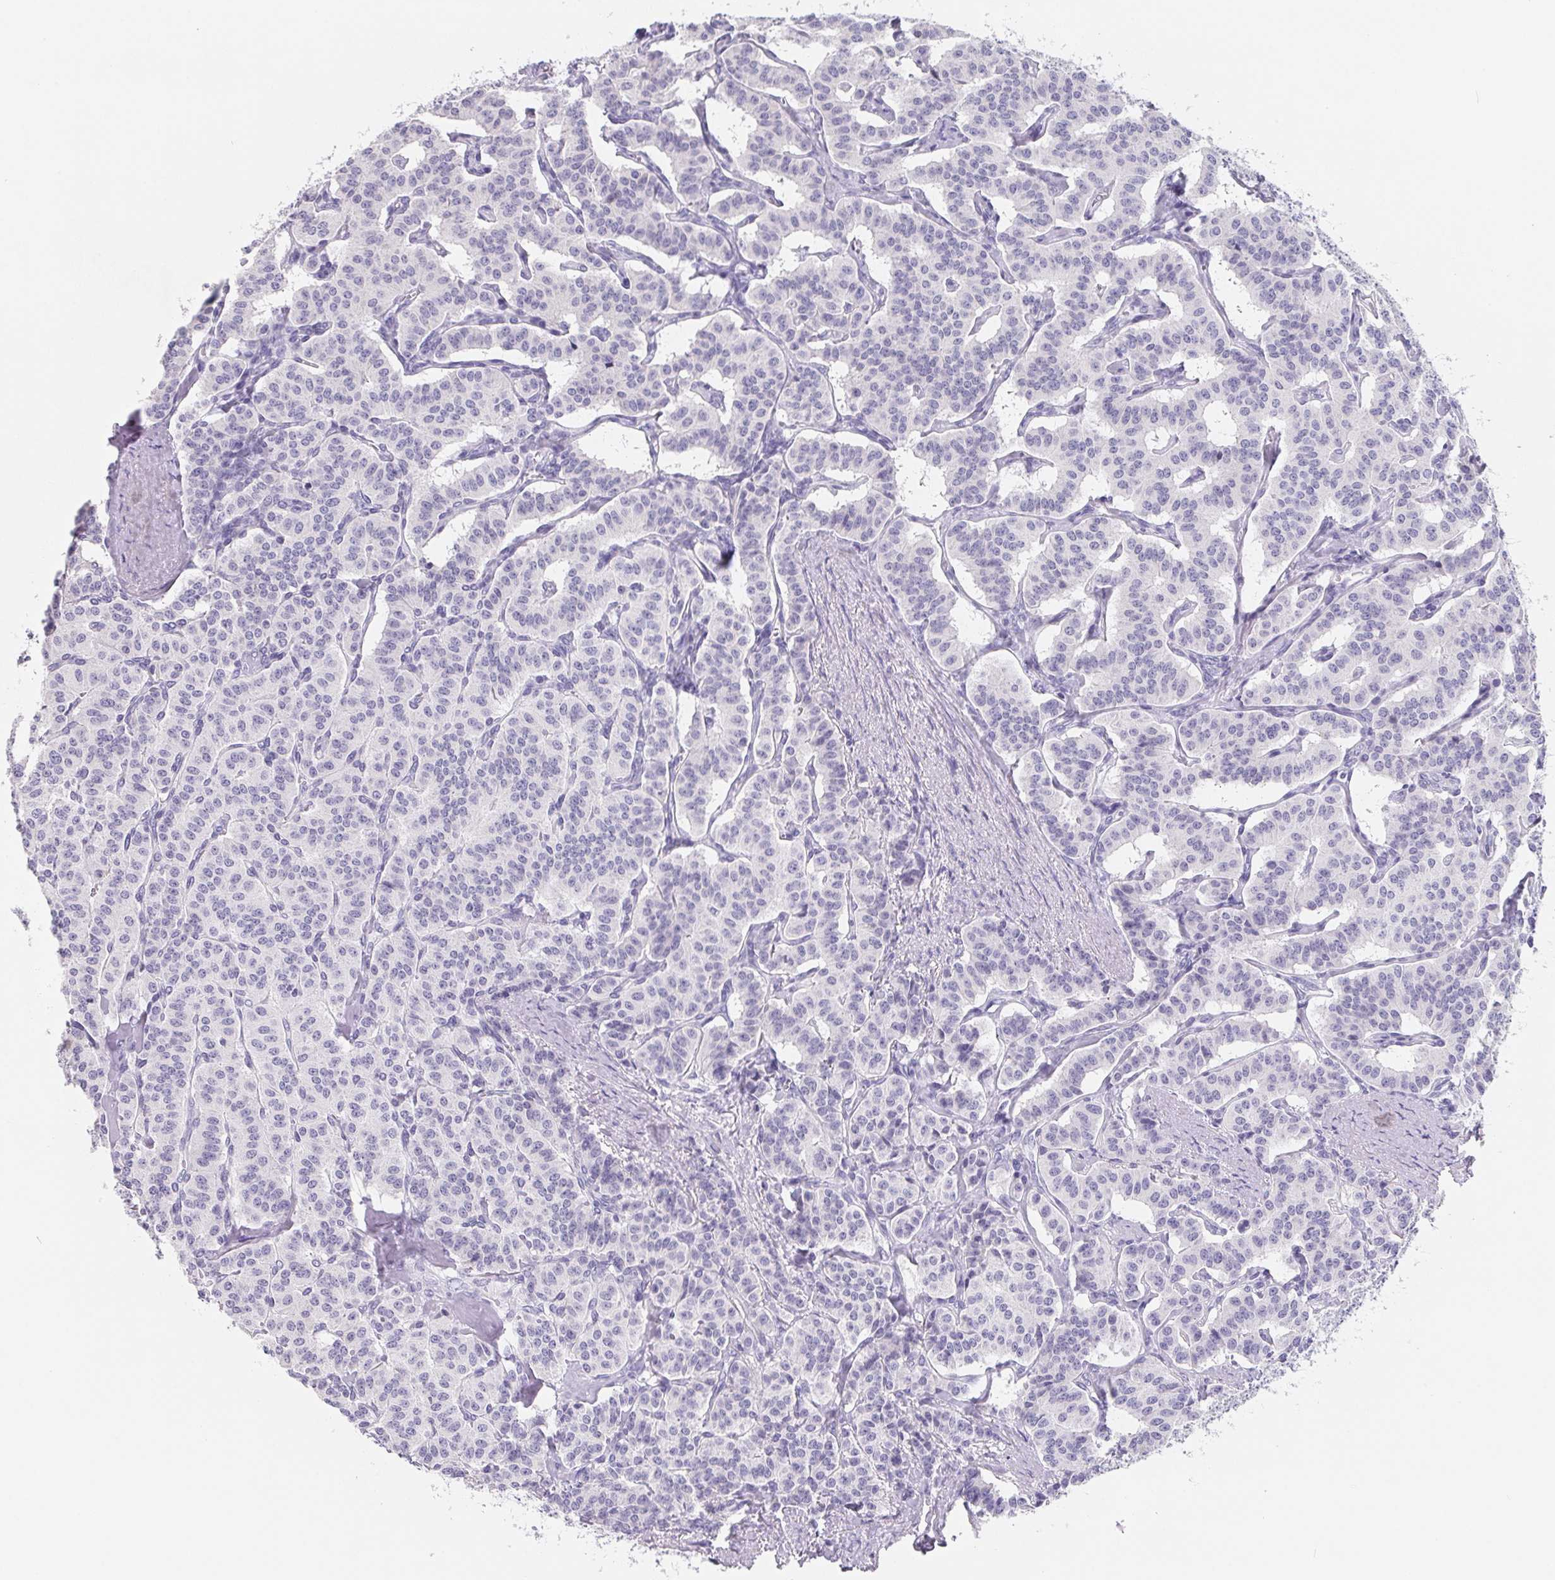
{"staining": {"intensity": "negative", "quantity": "none", "location": "none"}, "tissue": "carcinoid", "cell_type": "Tumor cells", "image_type": "cancer", "snomed": [{"axis": "morphology", "description": "Carcinoid, malignant, NOS"}, {"axis": "topography", "description": "Lung"}], "caption": "Immunohistochemistry (IHC) photomicrograph of neoplastic tissue: malignant carcinoid stained with DAB exhibits no significant protein expression in tumor cells.", "gene": "FDX1", "patient": {"sex": "female", "age": 46}}